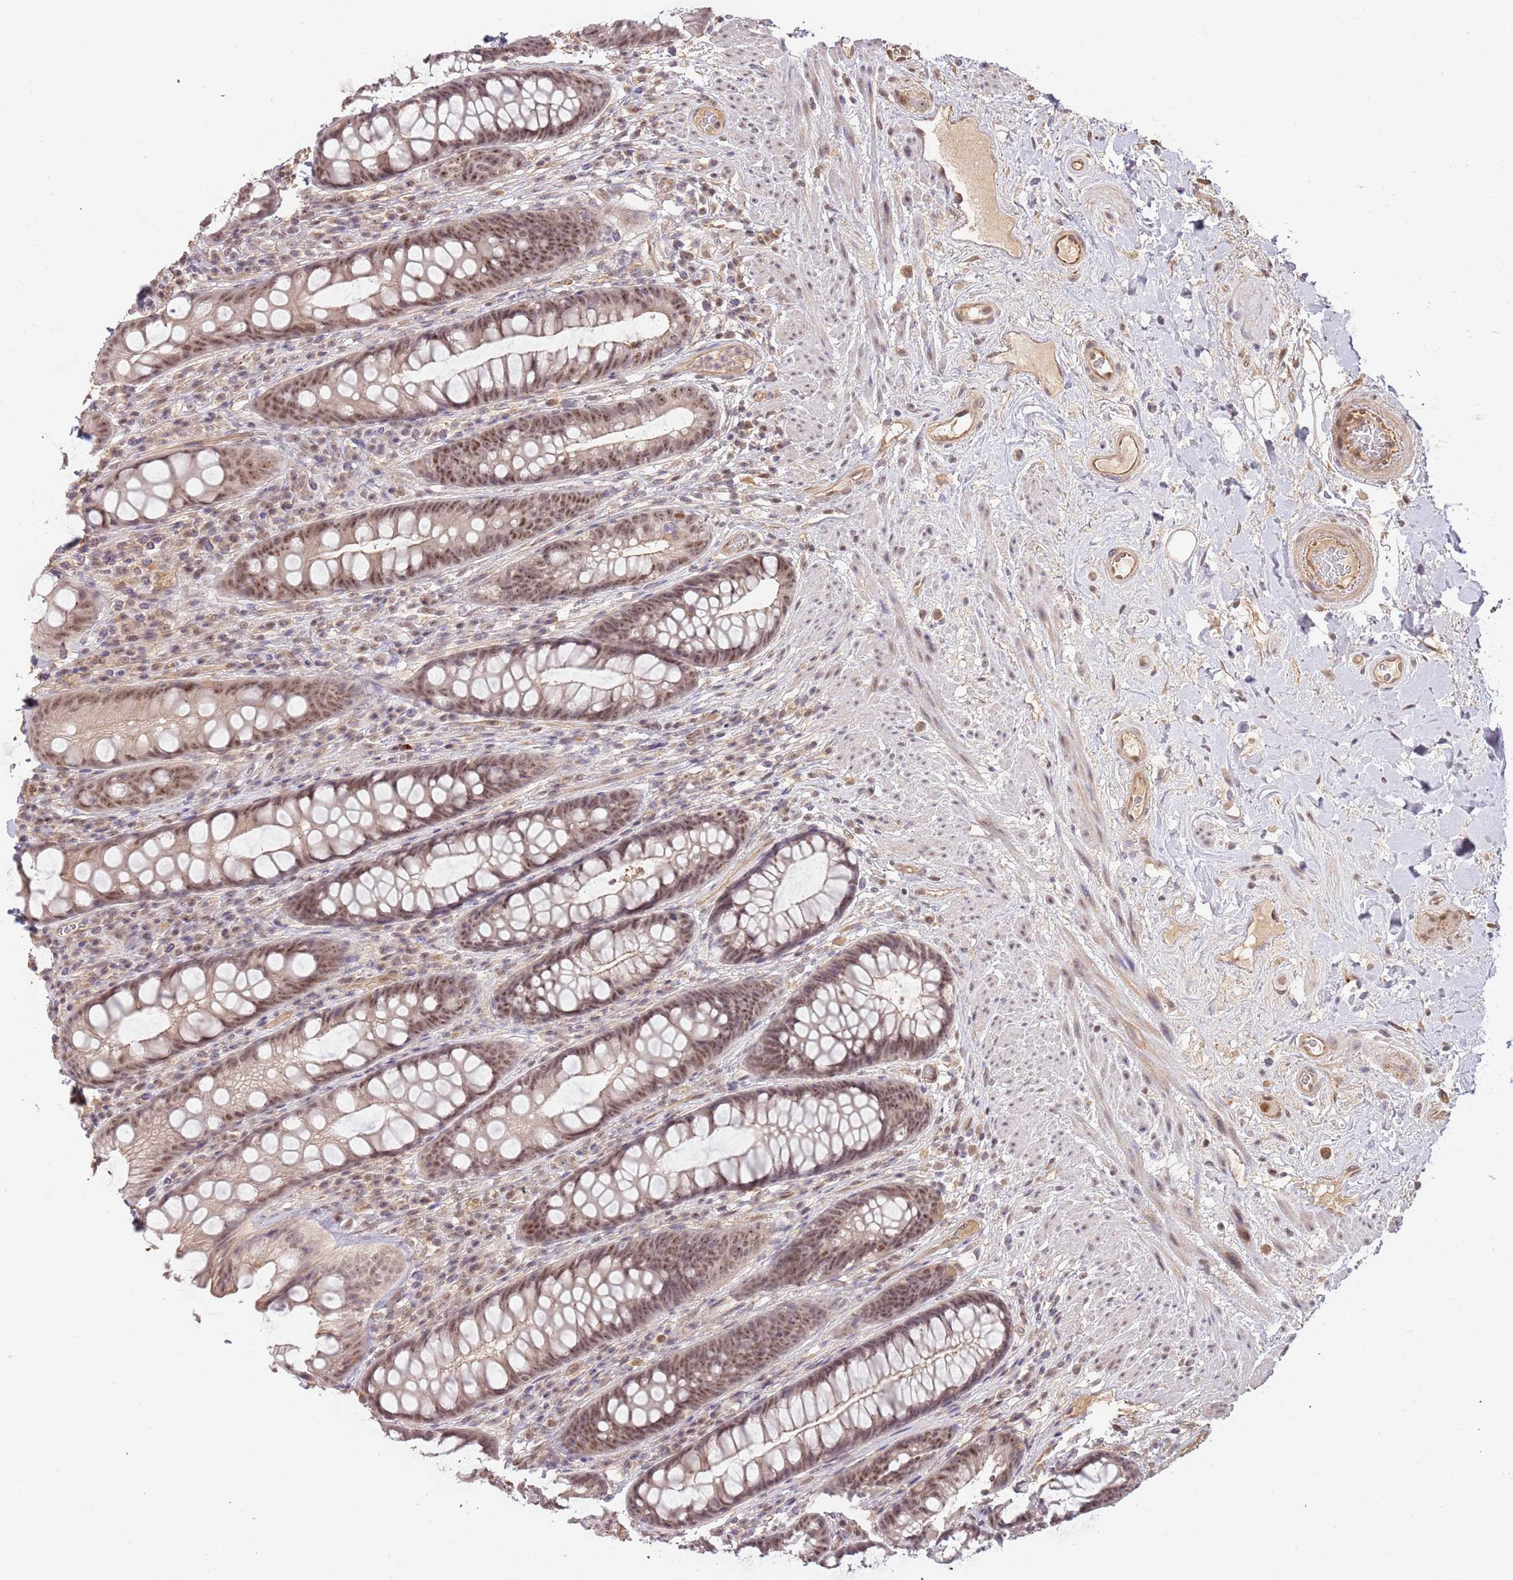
{"staining": {"intensity": "moderate", "quantity": "25%-75%", "location": "cytoplasmic/membranous,nuclear"}, "tissue": "rectum", "cell_type": "Glandular cells", "image_type": "normal", "snomed": [{"axis": "morphology", "description": "Normal tissue, NOS"}, {"axis": "topography", "description": "Rectum"}], "caption": "Immunohistochemical staining of normal human rectum shows moderate cytoplasmic/membranous,nuclear protein positivity in approximately 25%-75% of glandular cells.", "gene": "SURF2", "patient": {"sex": "male", "age": 74}}